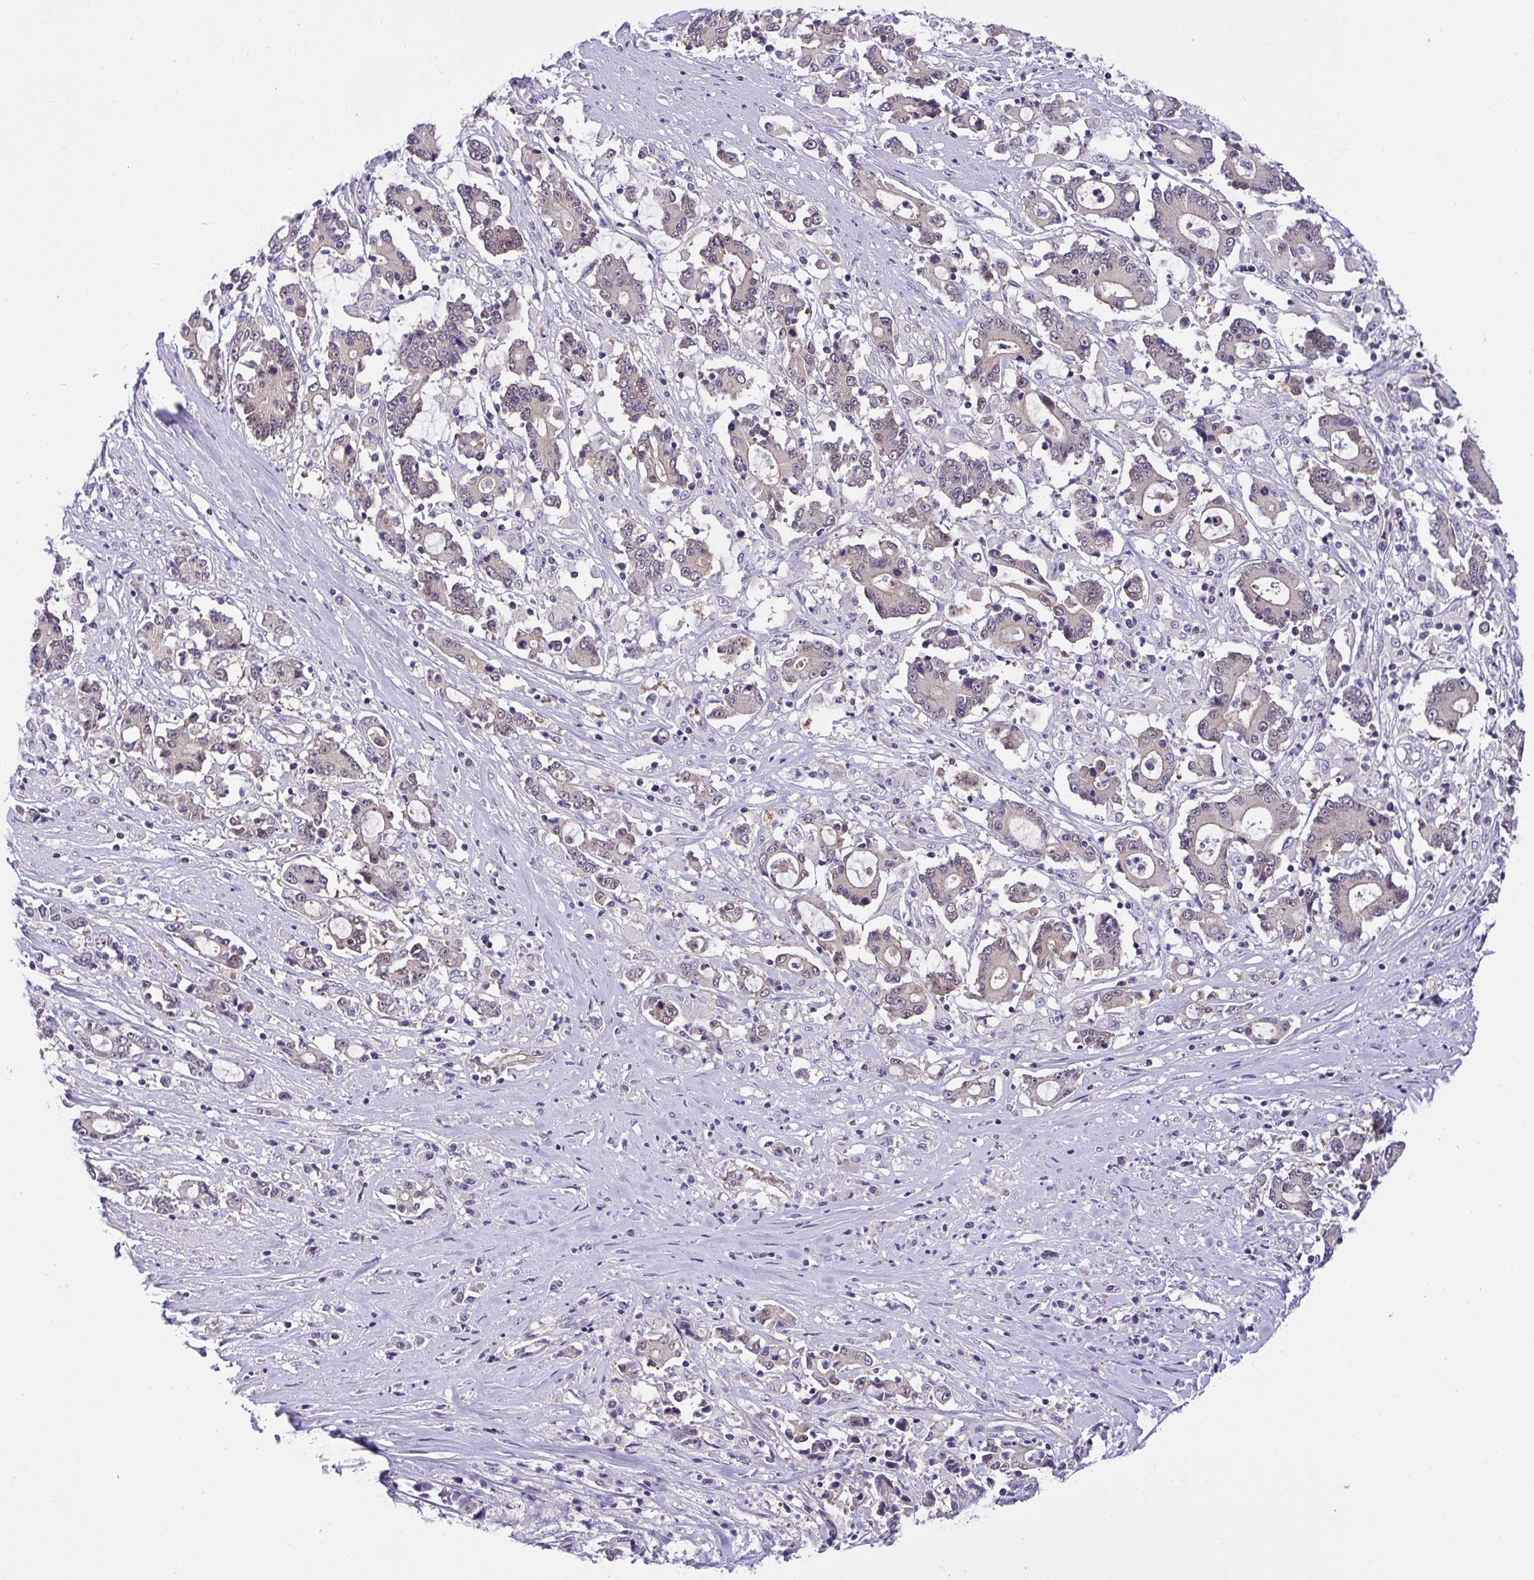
{"staining": {"intensity": "weak", "quantity": "25%-75%", "location": "nuclear"}, "tissue": "stomach cancer", "cell_type": "Tumor cells", "image_type": "cancer", "snomed": [{"axis": "morphology", "description": "Adenocarcinoma, NOS"}, {"axis": "topography", "description": "Stomach, upper"}], "caption": "Tumor cells demonstrate weak nuclear staining in about 25%-75% of cells in adenocarcinoma (stomach). Immunohistochemistry (ihc) stains the protein of interest in brown and the nuclei are stained blue.", "gene": "HOXD12", "patient": {"sex": "male", "age": 68}}